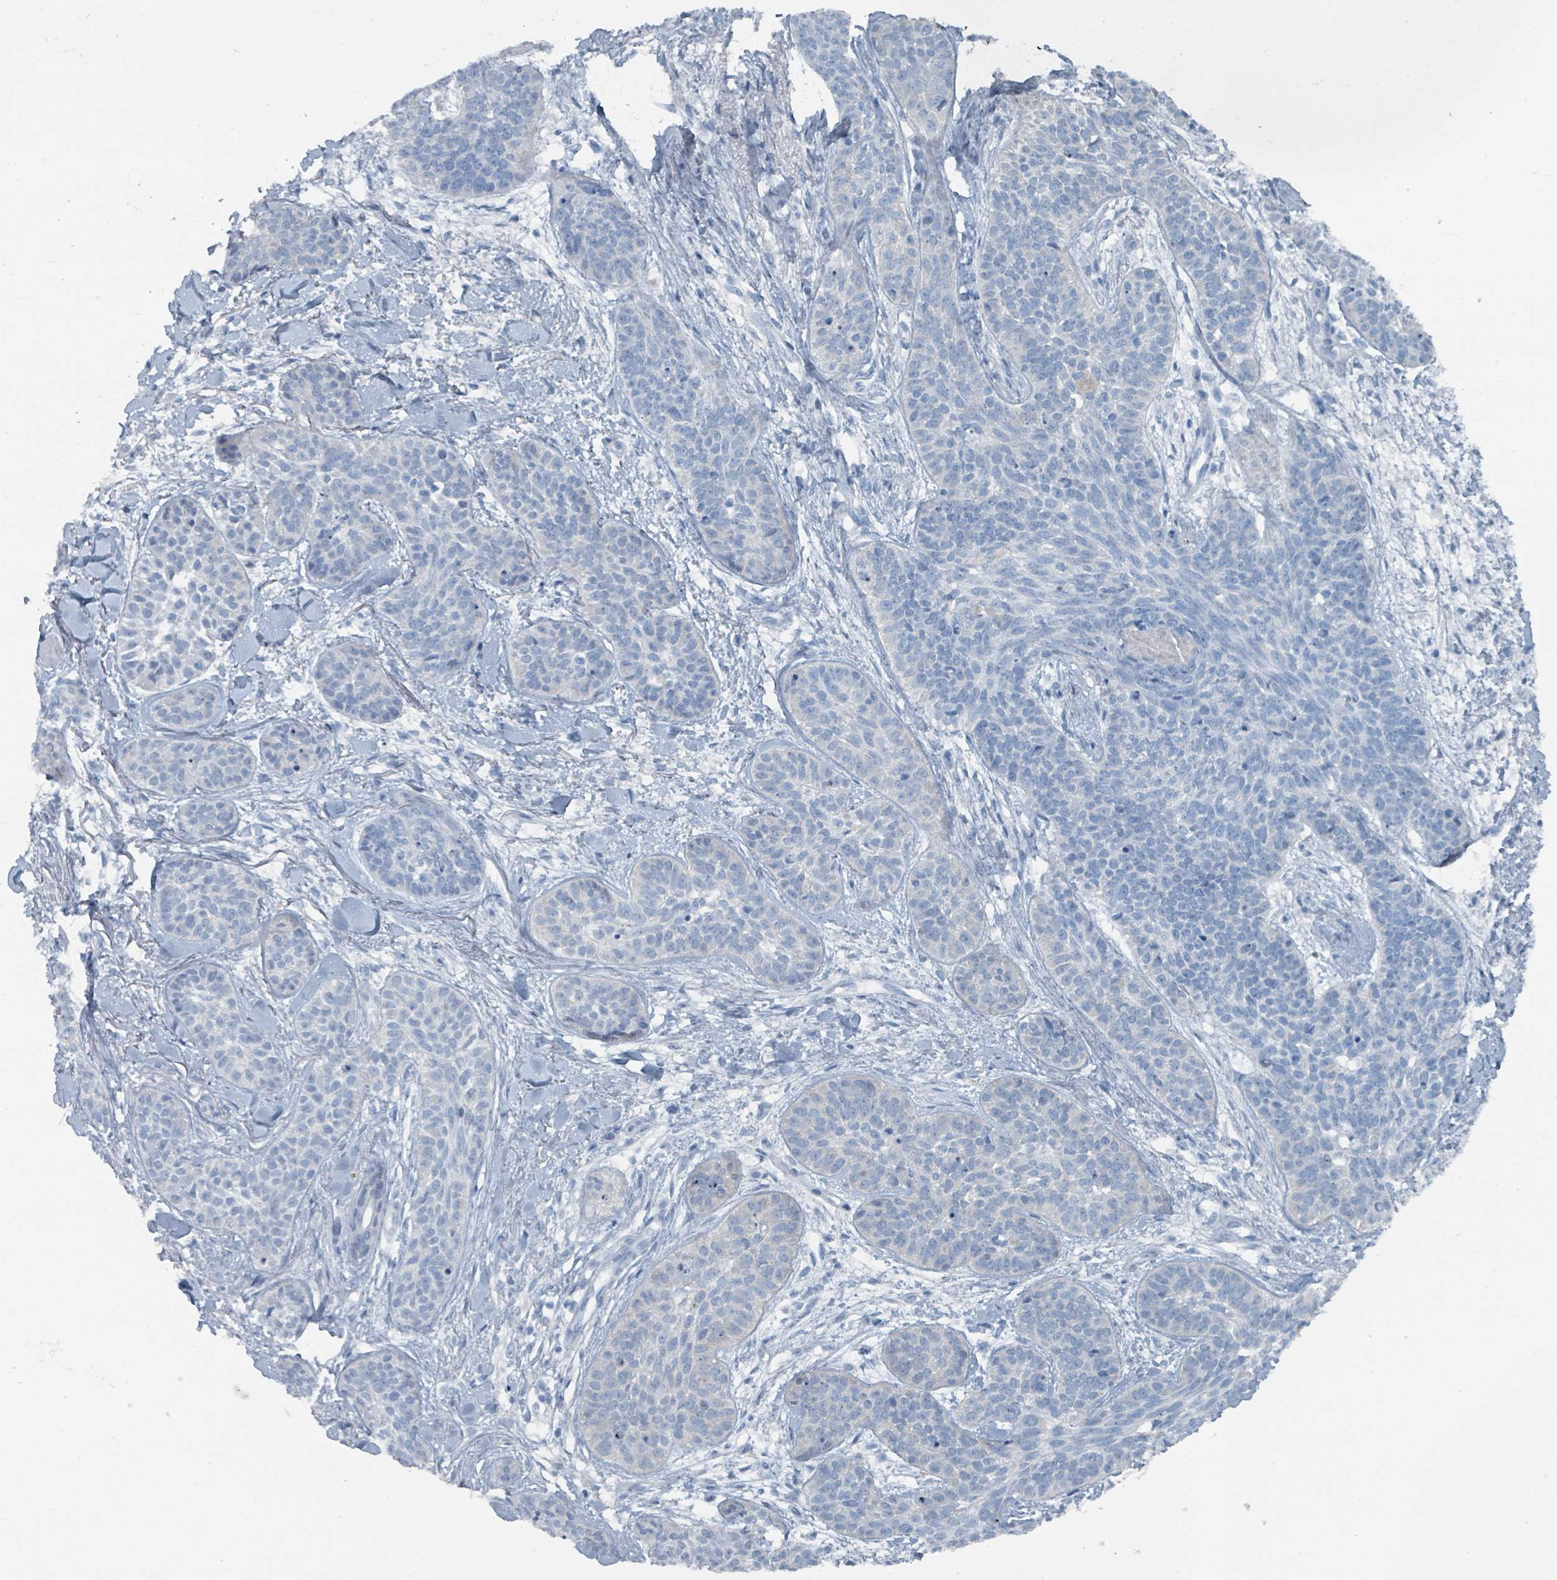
{"staining": {"intensity": "negative", "quantity": "none", "location": "none"}, "tissue": "skin cancer", "cell_type": "Tumor cells", "image_type": "cancer", "snomed": [{"axis": "morphology", "description": "Basal cell carcinoma"}, {"axis": "topography", "description": "Skin"}], "caption": "Immunohistochemical staining of skin cancer (basal cell carcinoma) exhibits no significant staining in tumor cells.", "gene": "GAMT", "patient": {"sex": "male", "age": 52}}